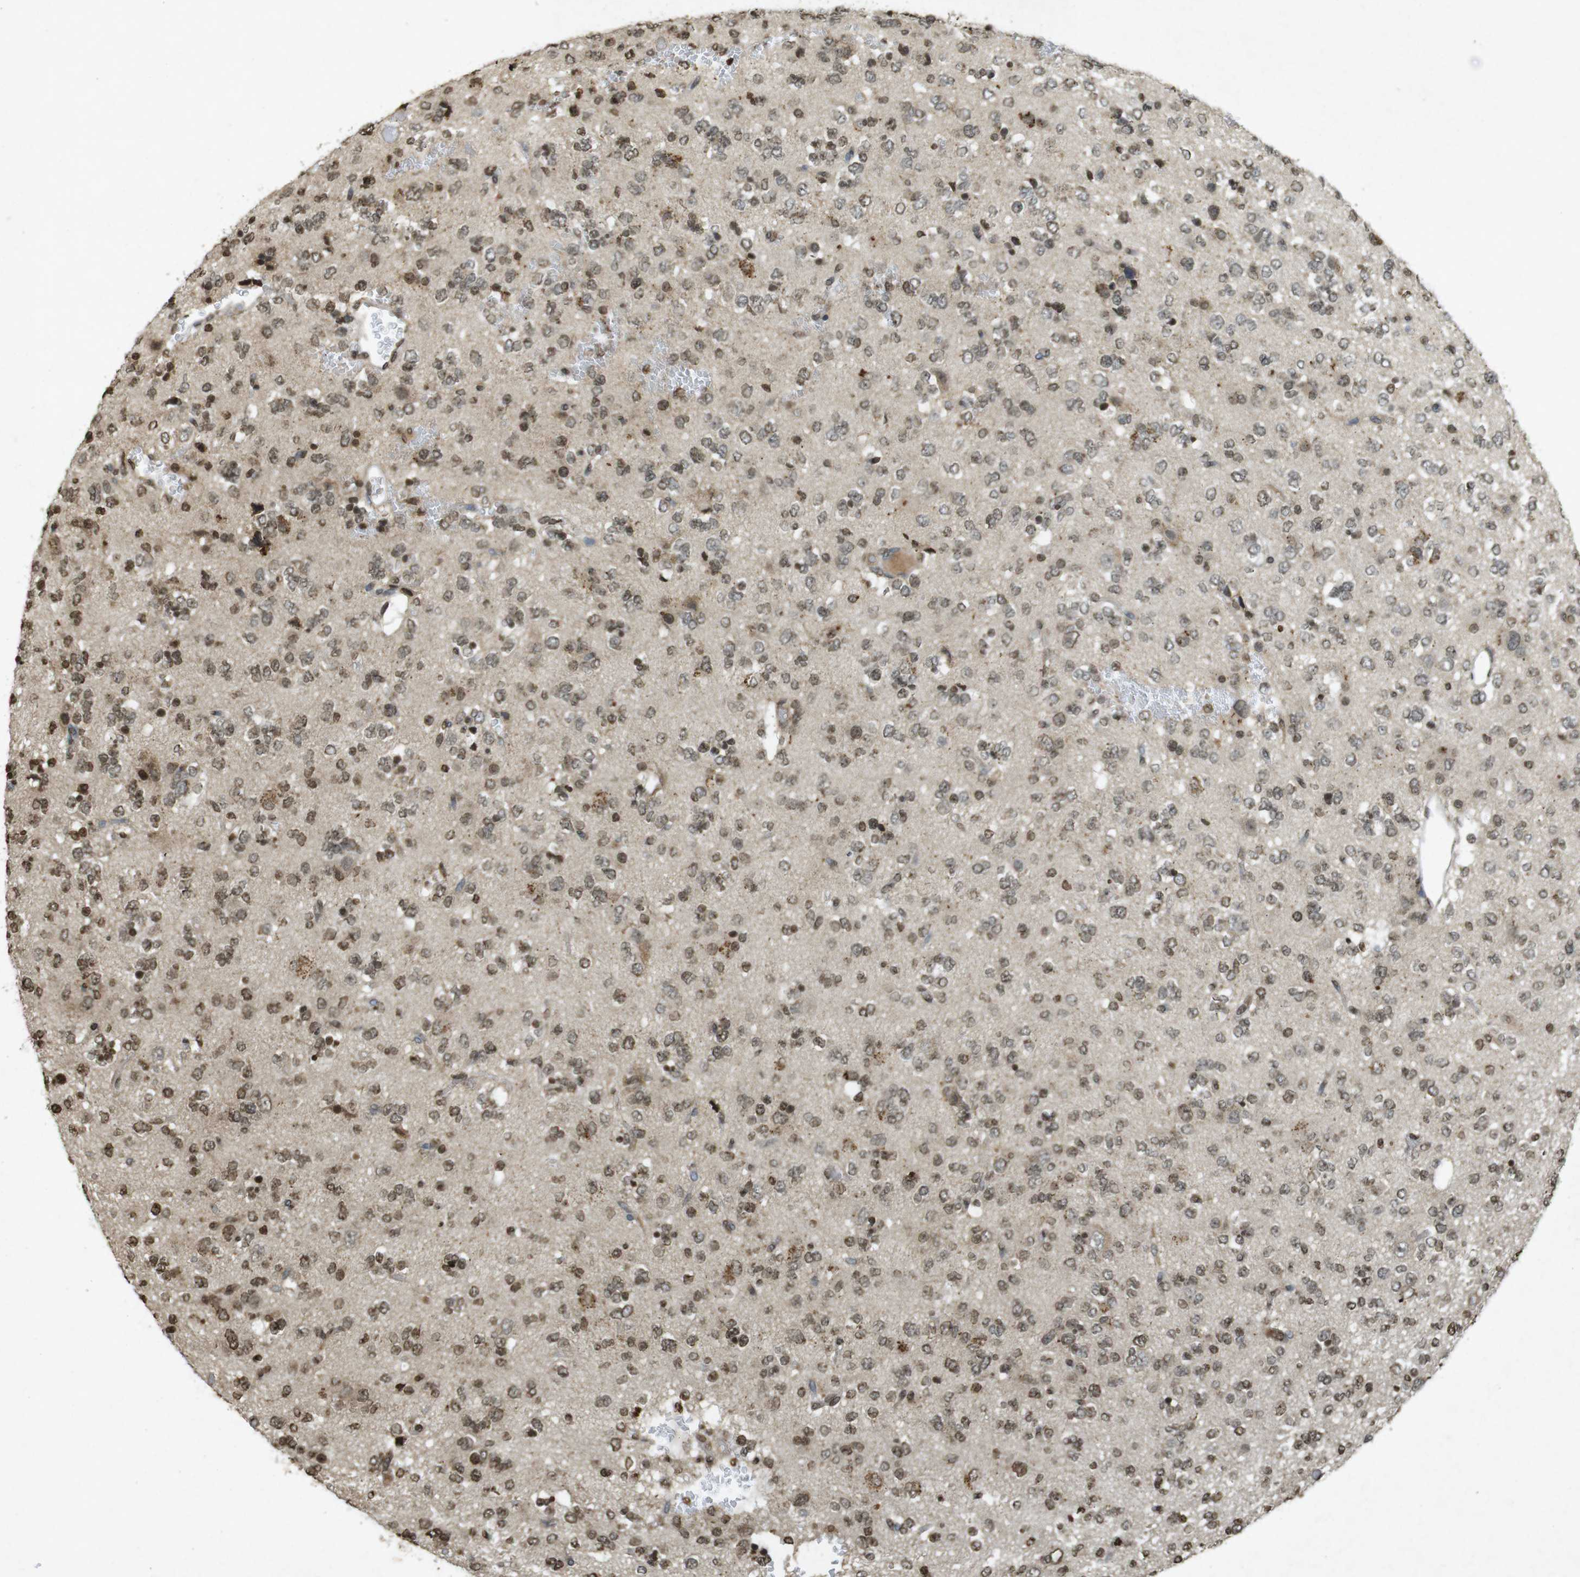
{"staining": {"intensity": "weak", "quantity": ">75%", "location": "nuclear"}, "tissue": "glioma", "cell_type": "Tumor cells", "image_type": "cancer", "snomed": [{"axis": "morphology", "description": "Glioma, malignant, Low grade"}, {"axis": "topography", "description": "Brain"}], "caption": "Immunohistochemistry (IHC) of human glioma exhibits low levels of weak nuclear expression in about >75% of tumor cells.", "gene": "ORC4", "patient": {"sex": "male", "age": 38}}